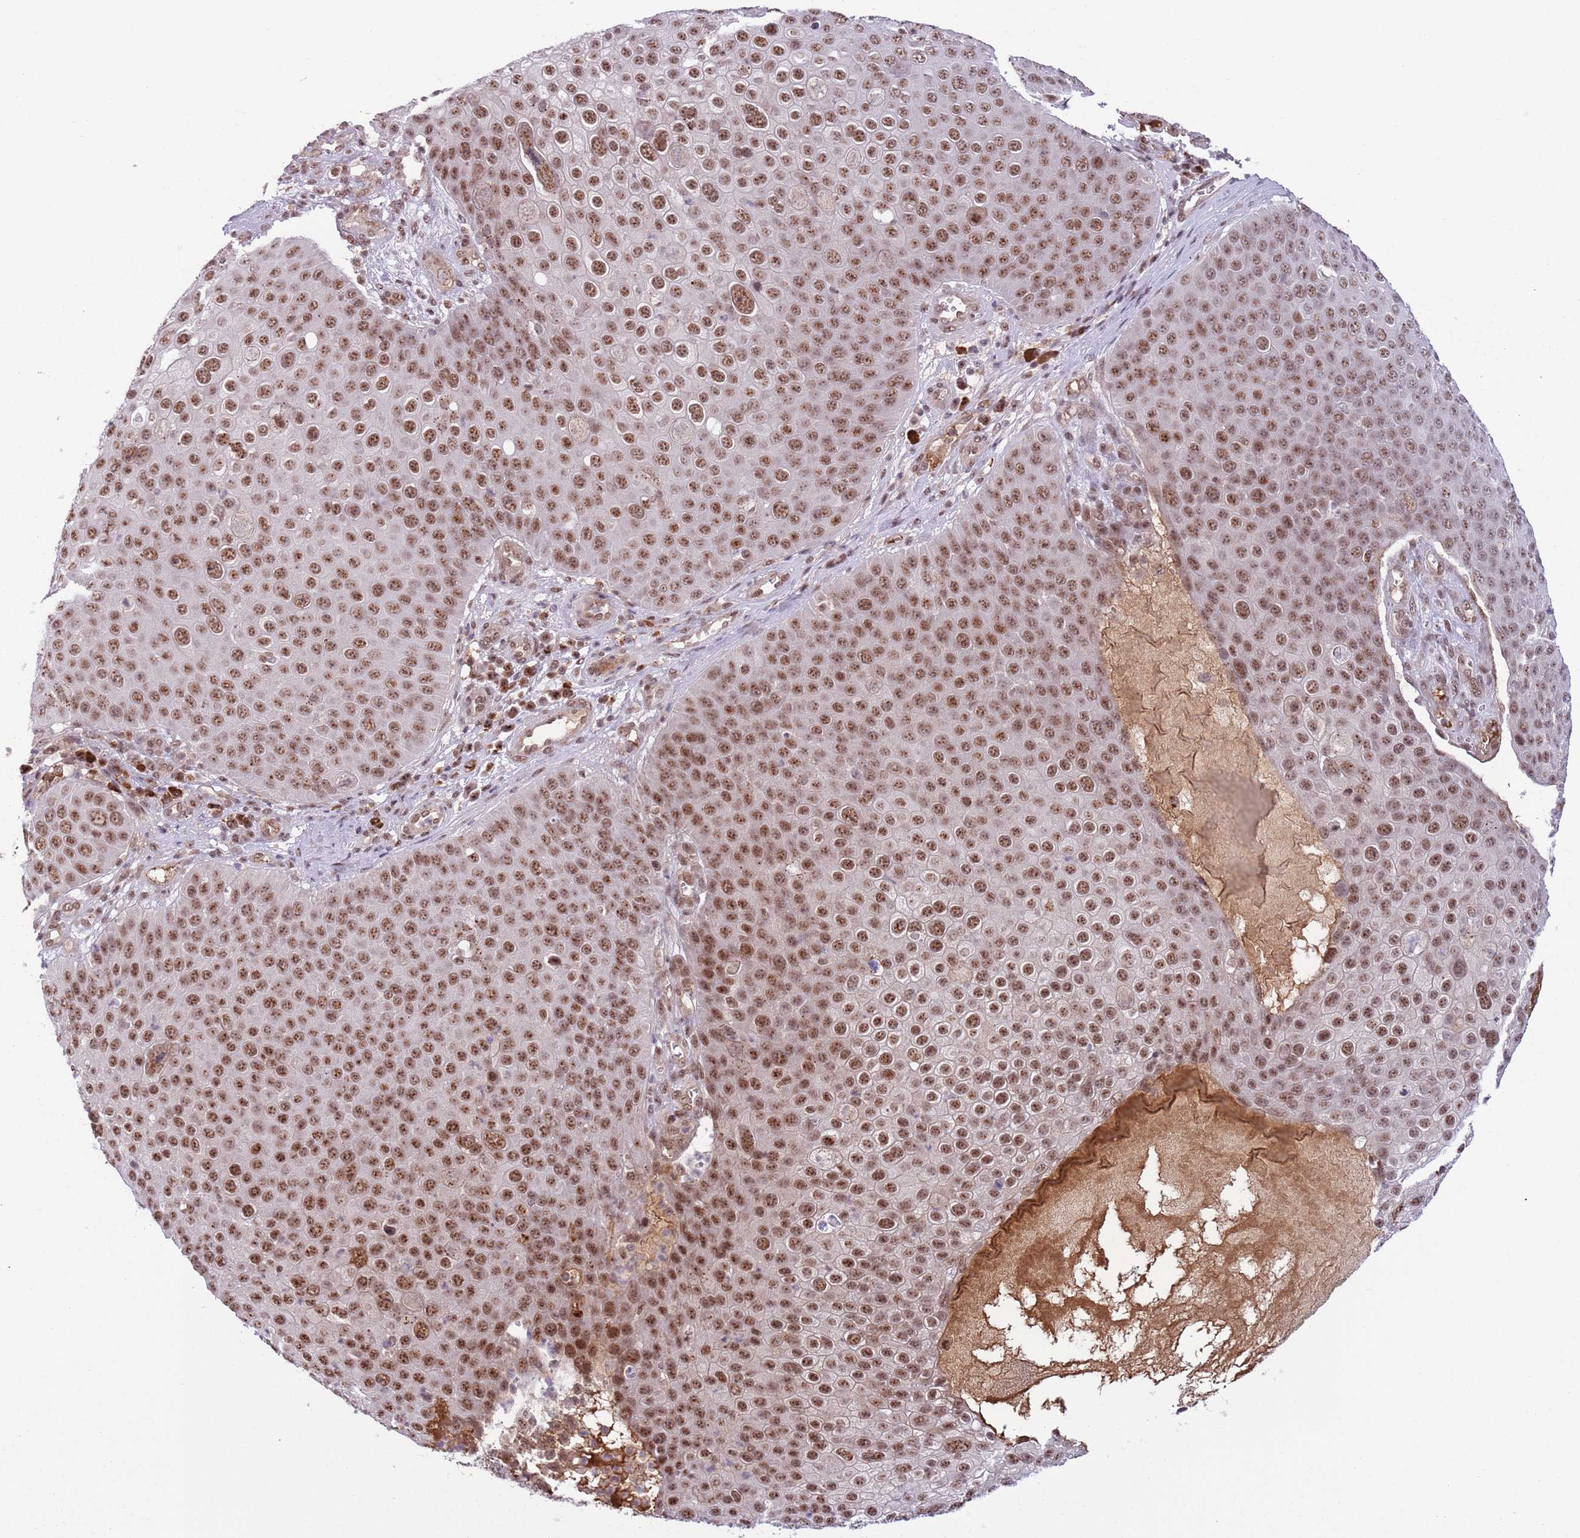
{"staining": {"intensity": "moderate", "quantity": ">75%", "location": "nuclear"}, "tissue": "skin cancer", "cell_type": "Tumor cells", "image_type": "cancer", "snomed": [{"axis": "morphology", "description": "Squamous cell carcinoma, NOS"}, {"axis": "topography", "description": "Skin"}], "caption": "This image displays immunohistochemistry (IHC) staining of human skin squamous cell carcinoma, with medium moderate nuclear staining in about >75% of tumor cells.", "gene": "SIPA1L3", "patient": {"sex": "male", "age": 71}}